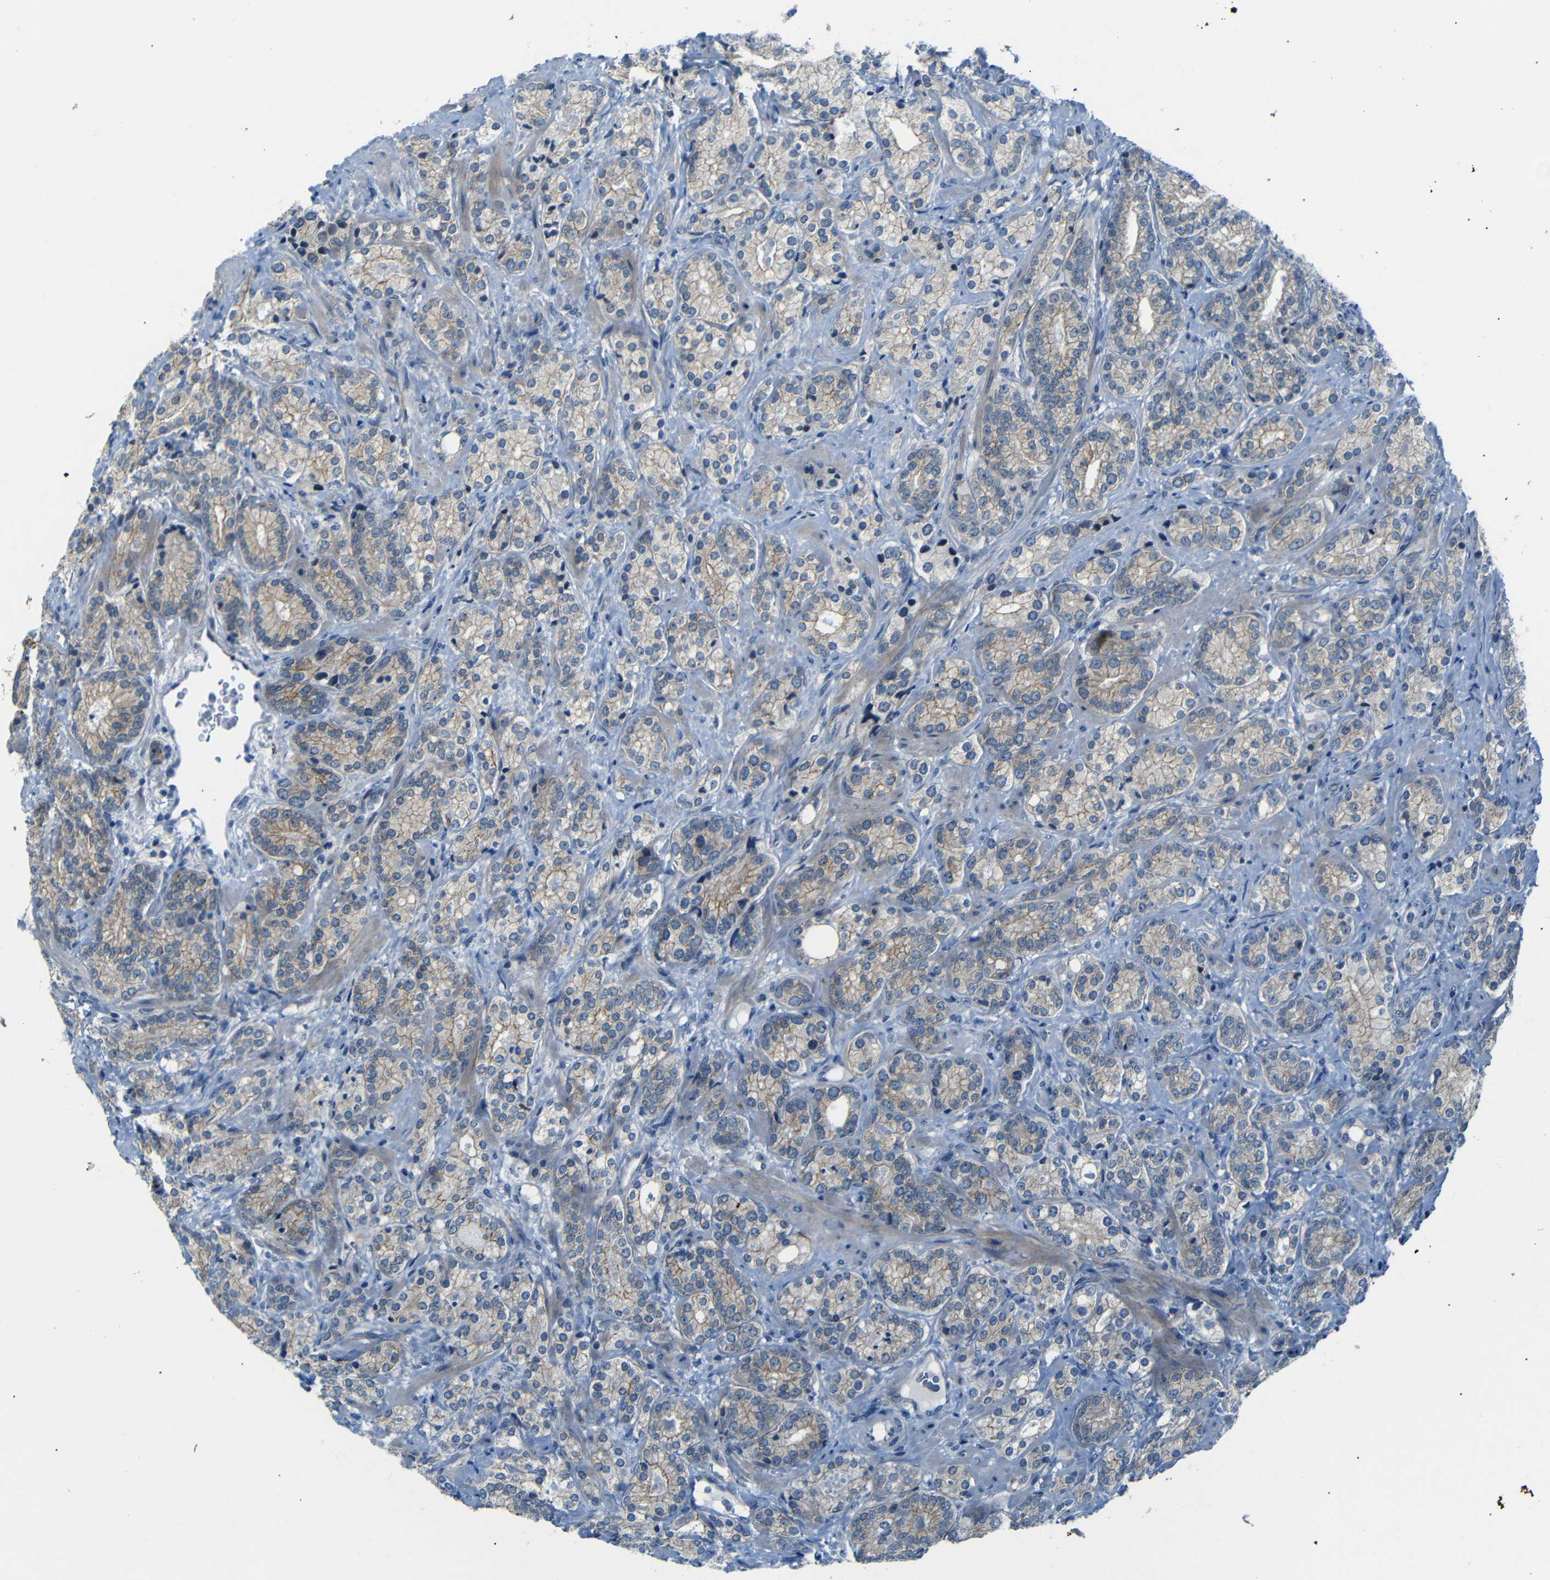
{"staining": {"intensity": "weak", "quantity": ">75%", "location": "cytoplasmic/membranous"}, "tissue": "prostate cancer", "cell_type": "Tumor cells", "image_type": "cancer", "snomed": [{"axis": "morphology", "description": "Adenocarcinoma, High grade"}, {"axis": "topography", "description": "Prostate"}], "caption": "Immunohistochemistry (IHC) of prostate cancer (high-grade adenocarcinoma) exhibits low levels of weak cytoplasmic/membranous expression in about >75% of tumor cells.", "gene": "ANK3", "patient": {"sex": "male", "age": 61}}